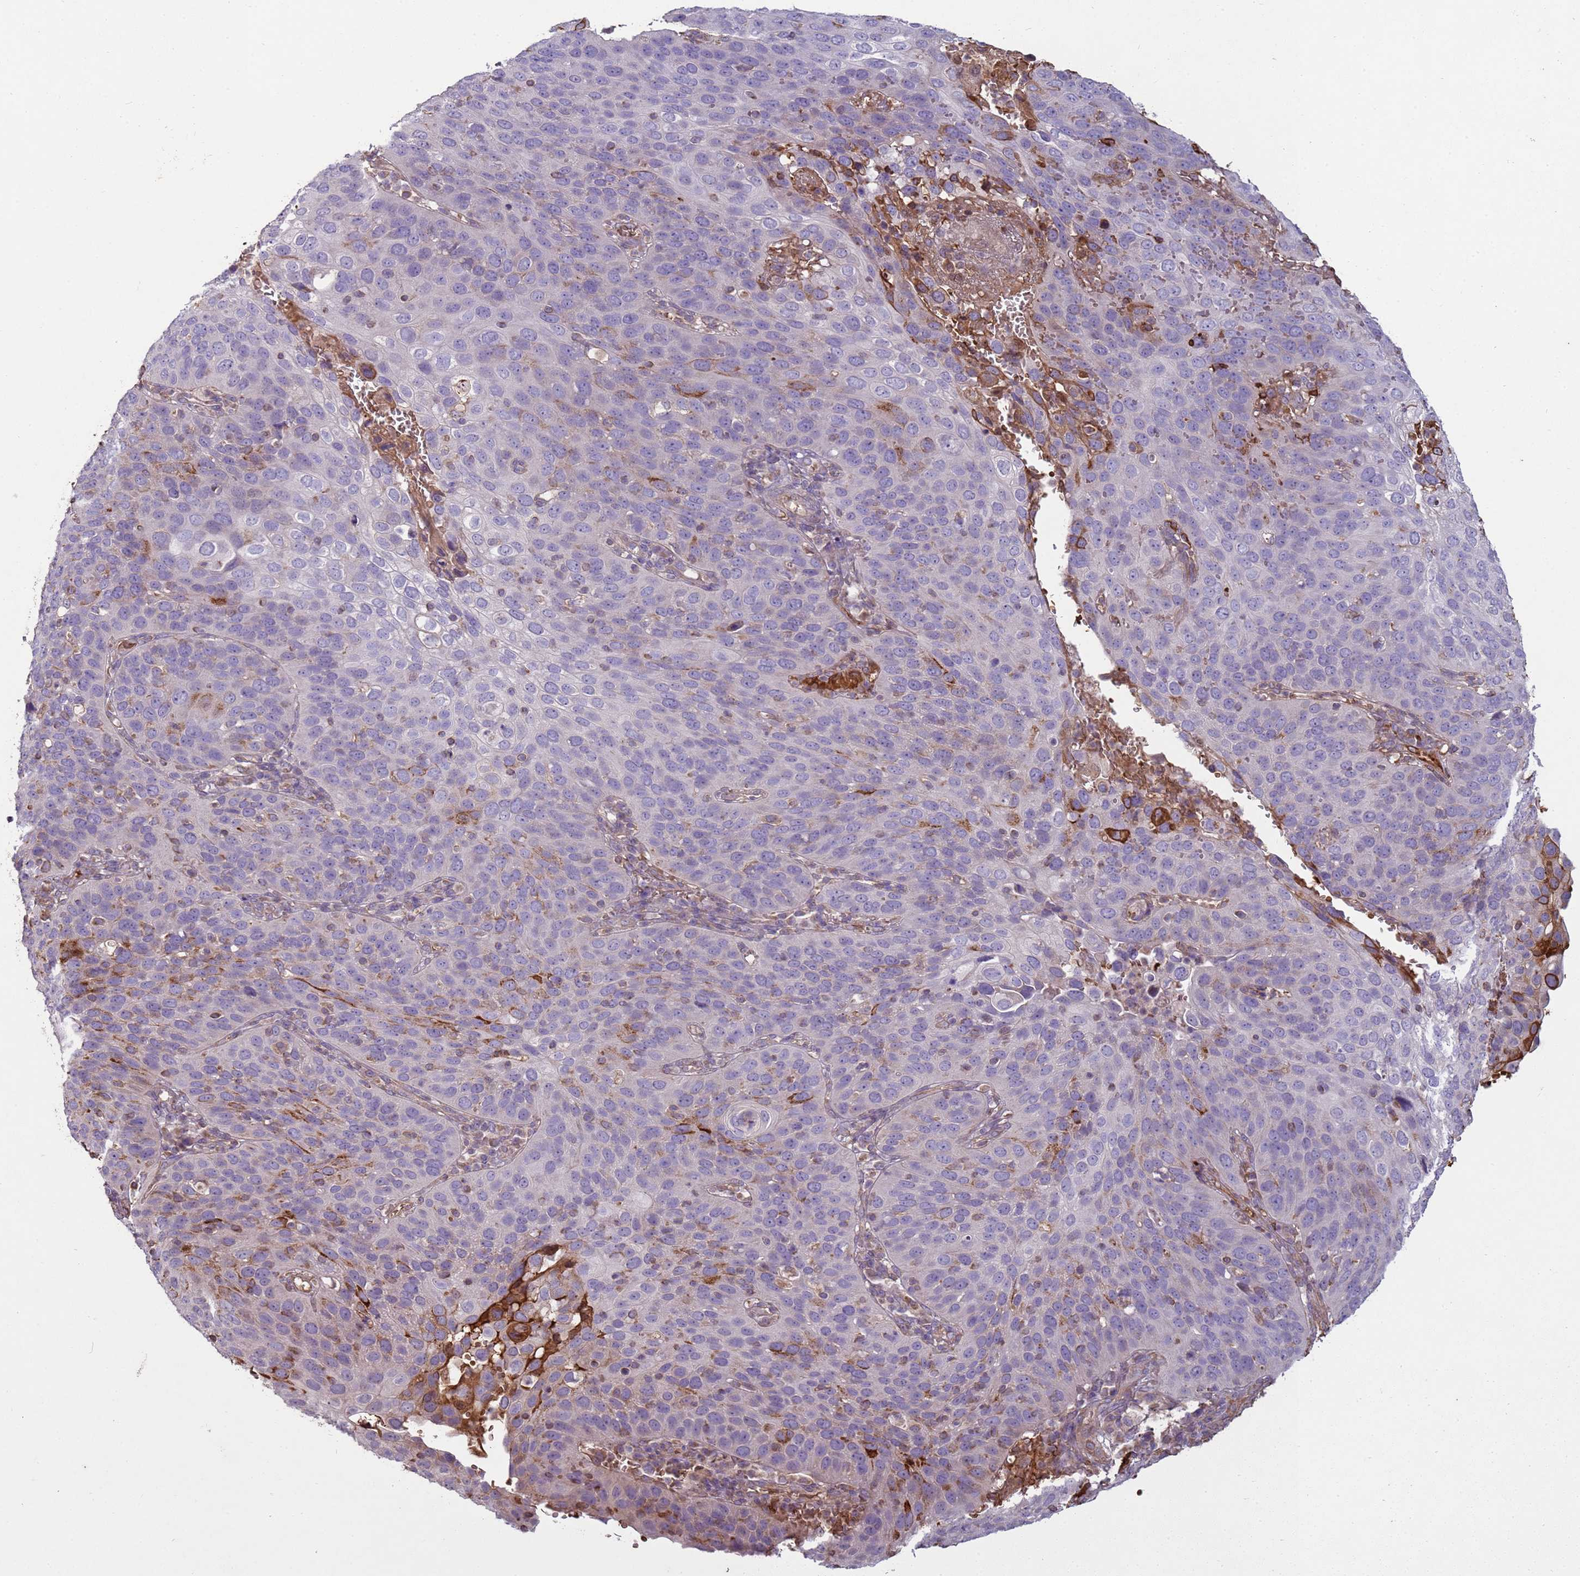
{"staining": {"intensity": "negative", "quantity": "none", "location": "none"}, "tissue": "cervical cancer", "cell_type": "Tumor cells", "image_type": "cancer", "snomed": [{"axis": "morphology", "description": "Squamous cell carcinoma, NOS"}, {"axis": "topography", "description": "Cervix"}], "caption": "This is an IHC photomicrograph of cervical cancer. There is no staining in tumor cells.", "gene": "SGIP1", "patient": {"sex": "female", "age": 36}}